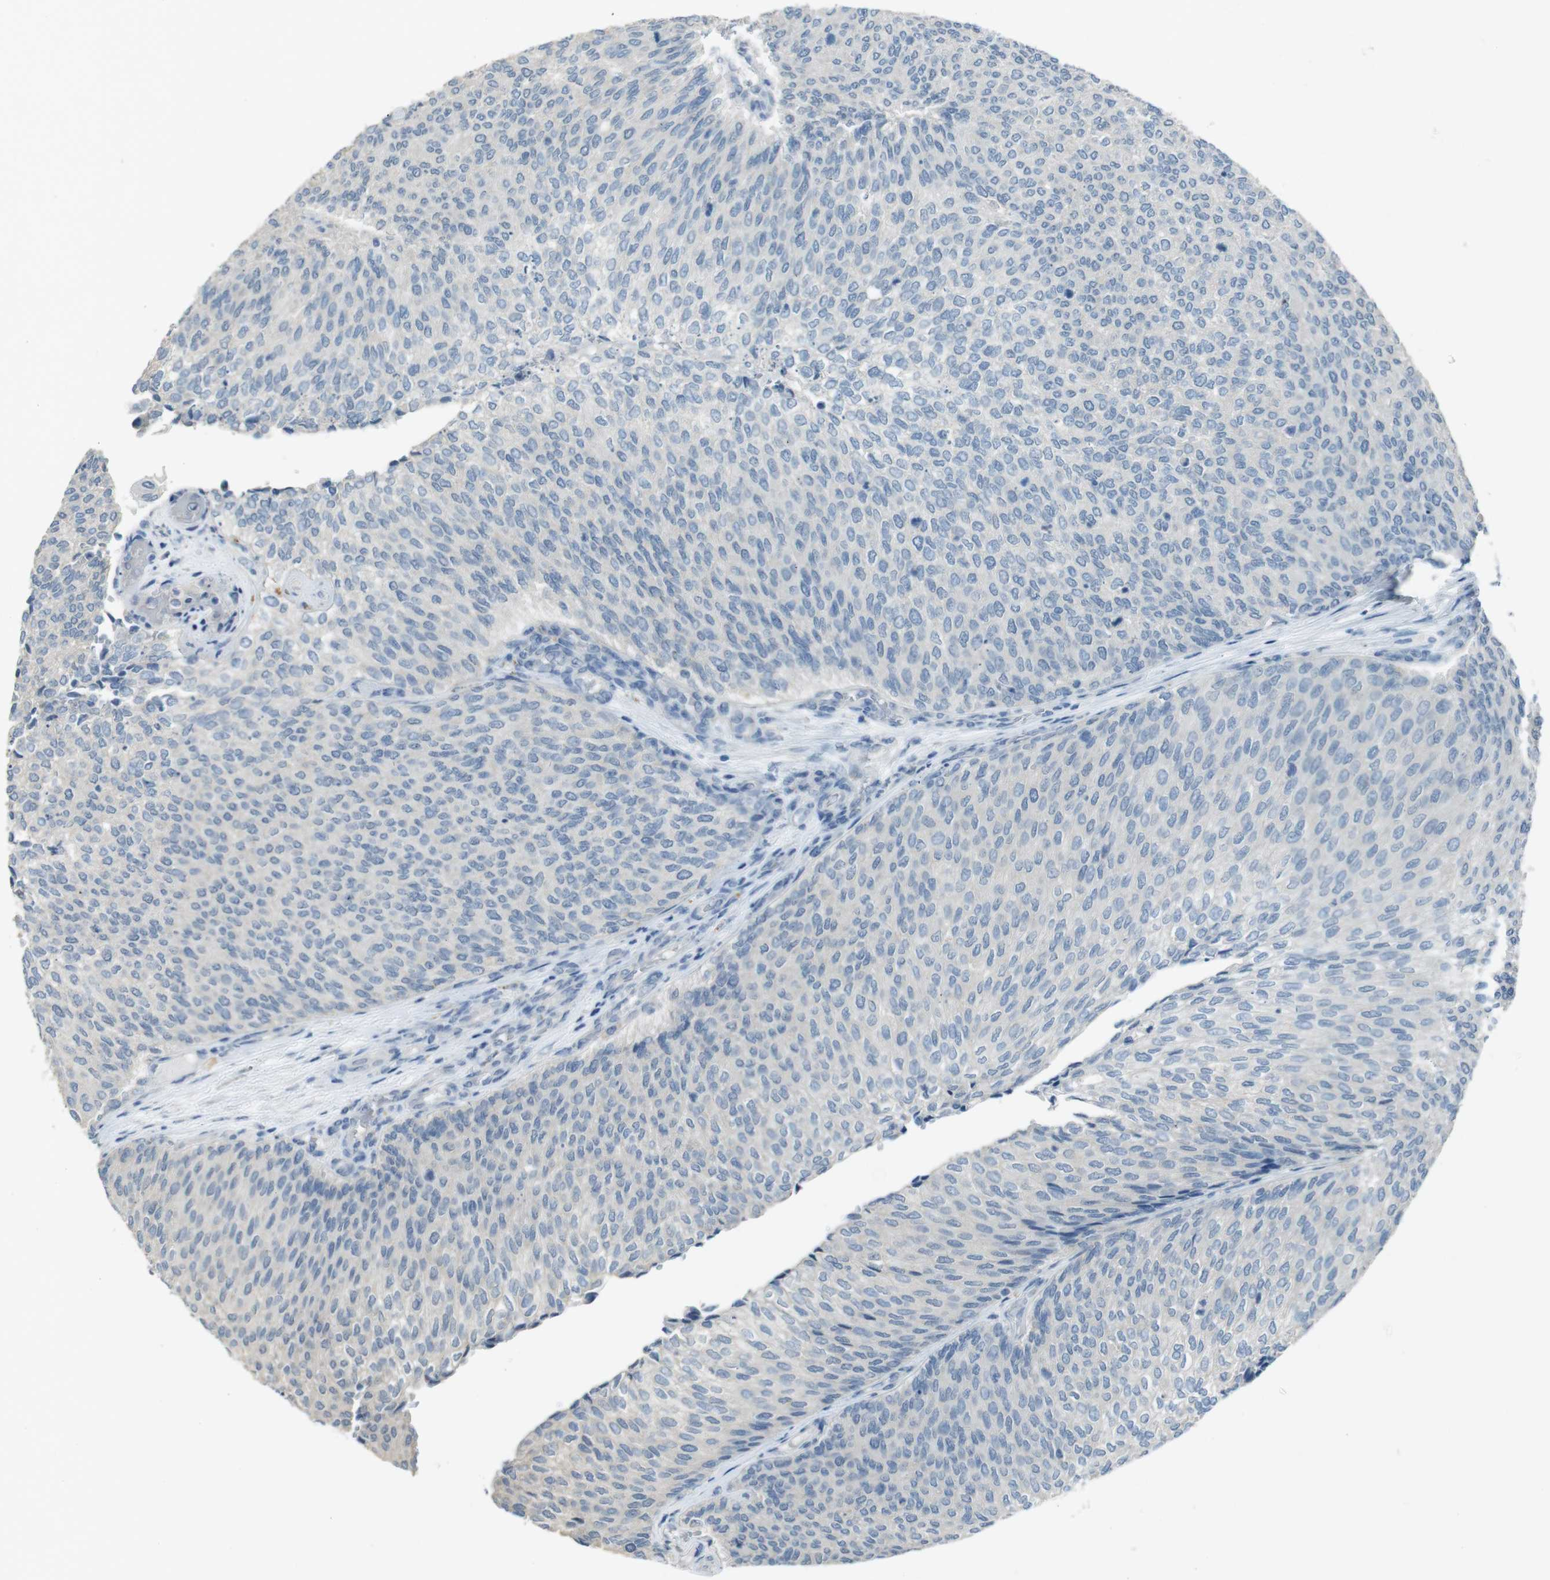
{"staining": {"intensity": "negative", "quantity": "none", "location": "none"}, "tissue": "urothelial cancer", "cell_type": "Tumor cells", "image_type": "cancer", "snomed": [{"axis": "morphology", "description": "Urothelial carcinoma, Low grade"}, {"axis": "topography", "description": "Urinary bladder"}], "caption": "A high-resolution image shows immunohistochemistry staining of low-grade urothelial carcinoma, which demonstrates no significant expression in tumor cells. (DAB IHC, high magnification).", "gene": "ENTPD7", "patient": {"sex": "female", "age": 79}}